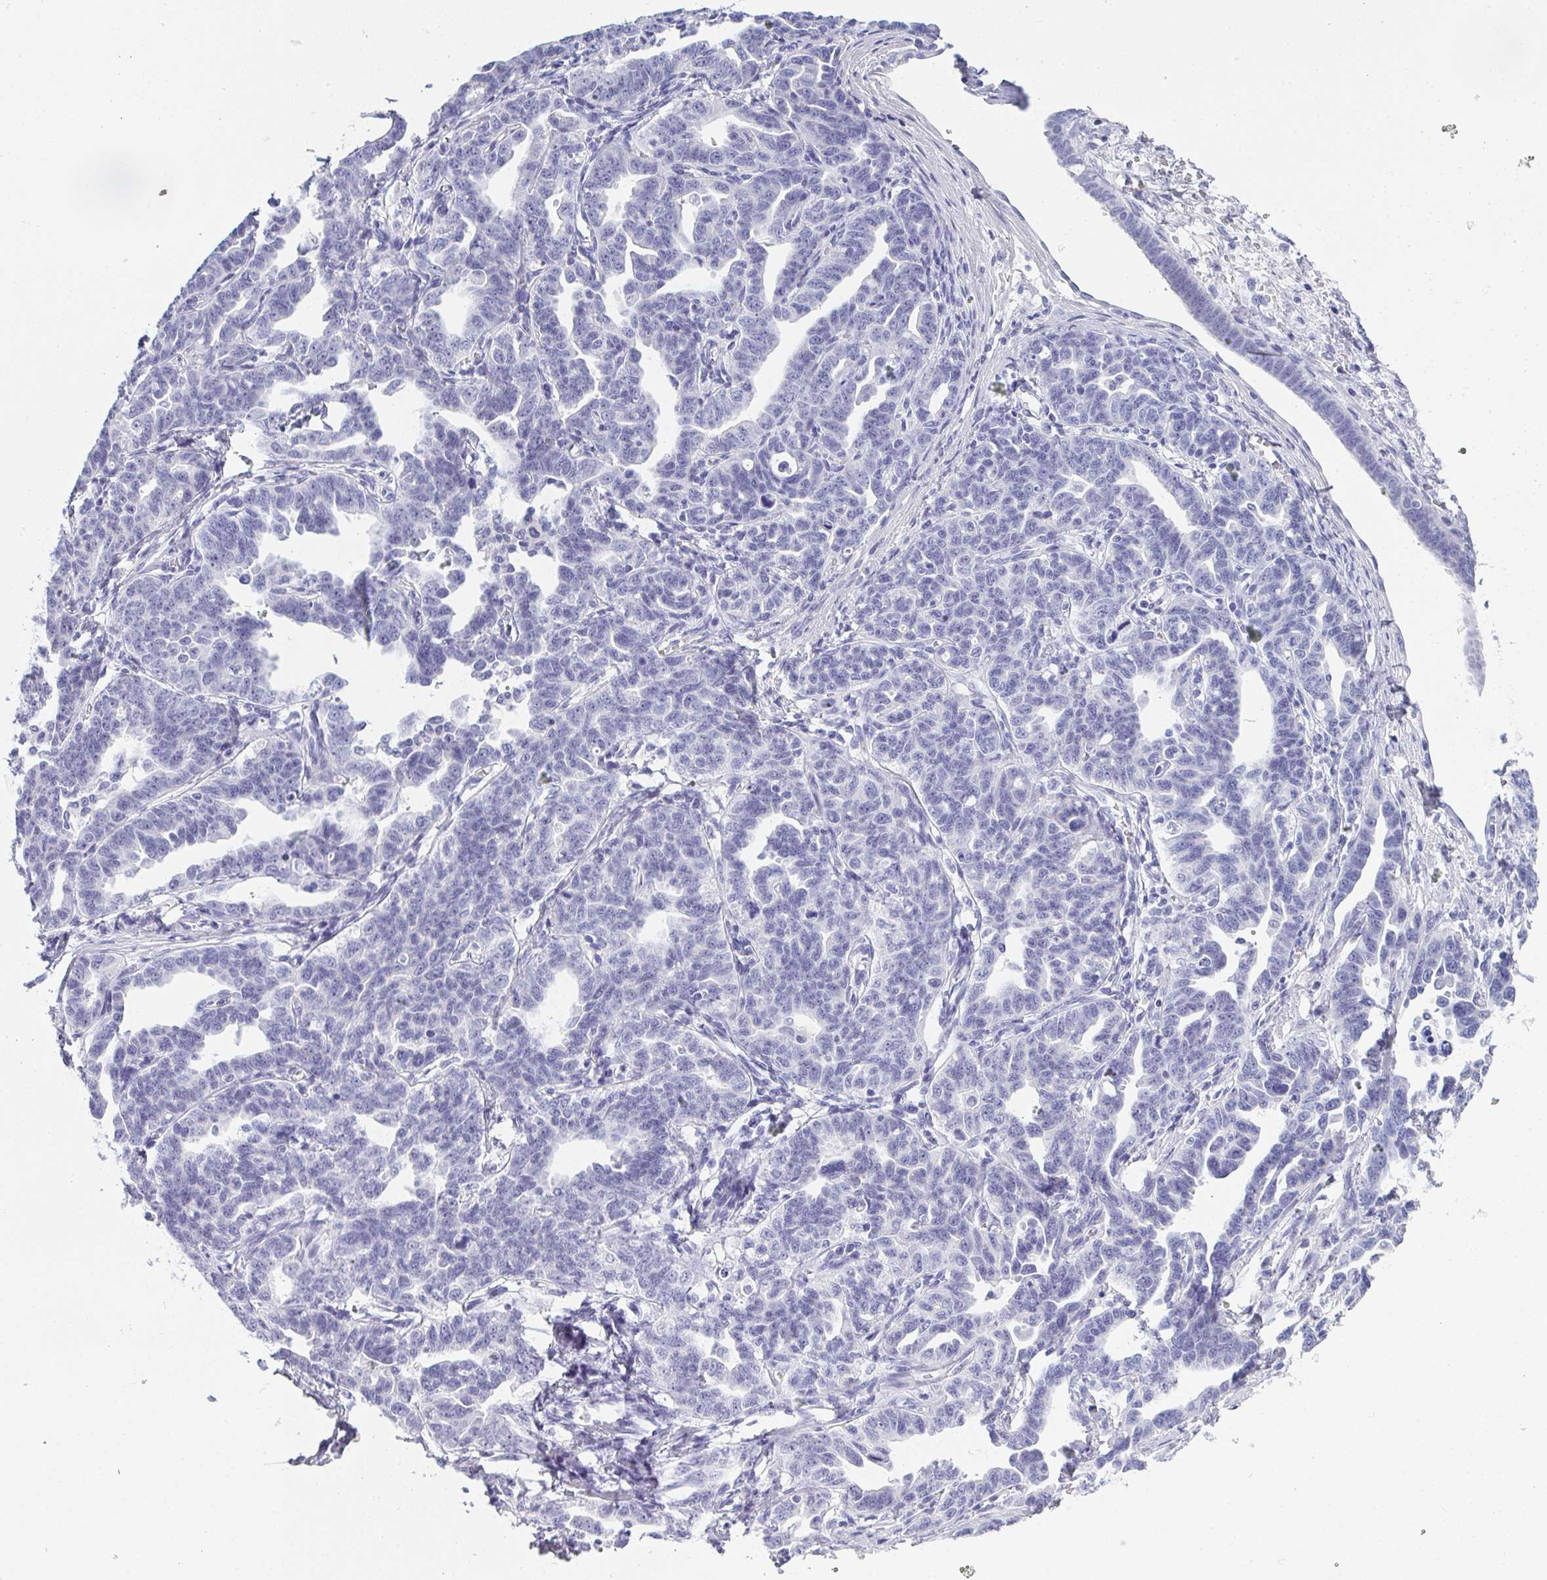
{"staining": {"intensity": "negative", "quantity": "none", "location": "none"}, "tissue": "ovarian cancer", "cell_type": "Tumor cells", "image_type": "cancer", "snomed": [{"axis": "morphology", "description": "Cystadenocarcinoma, serous, NOS"}, {"axis": "topography", "description": "Ovary"}], "caption": "Immunohistochemistry photomicrograph of ovarian cancer (serous cystadenocarcinoma) stained for a protein (brown), which exhibits no expression in tumor cells.", "gene": "SLC36A2", "patient": {"sex": "female", "age": 69}}